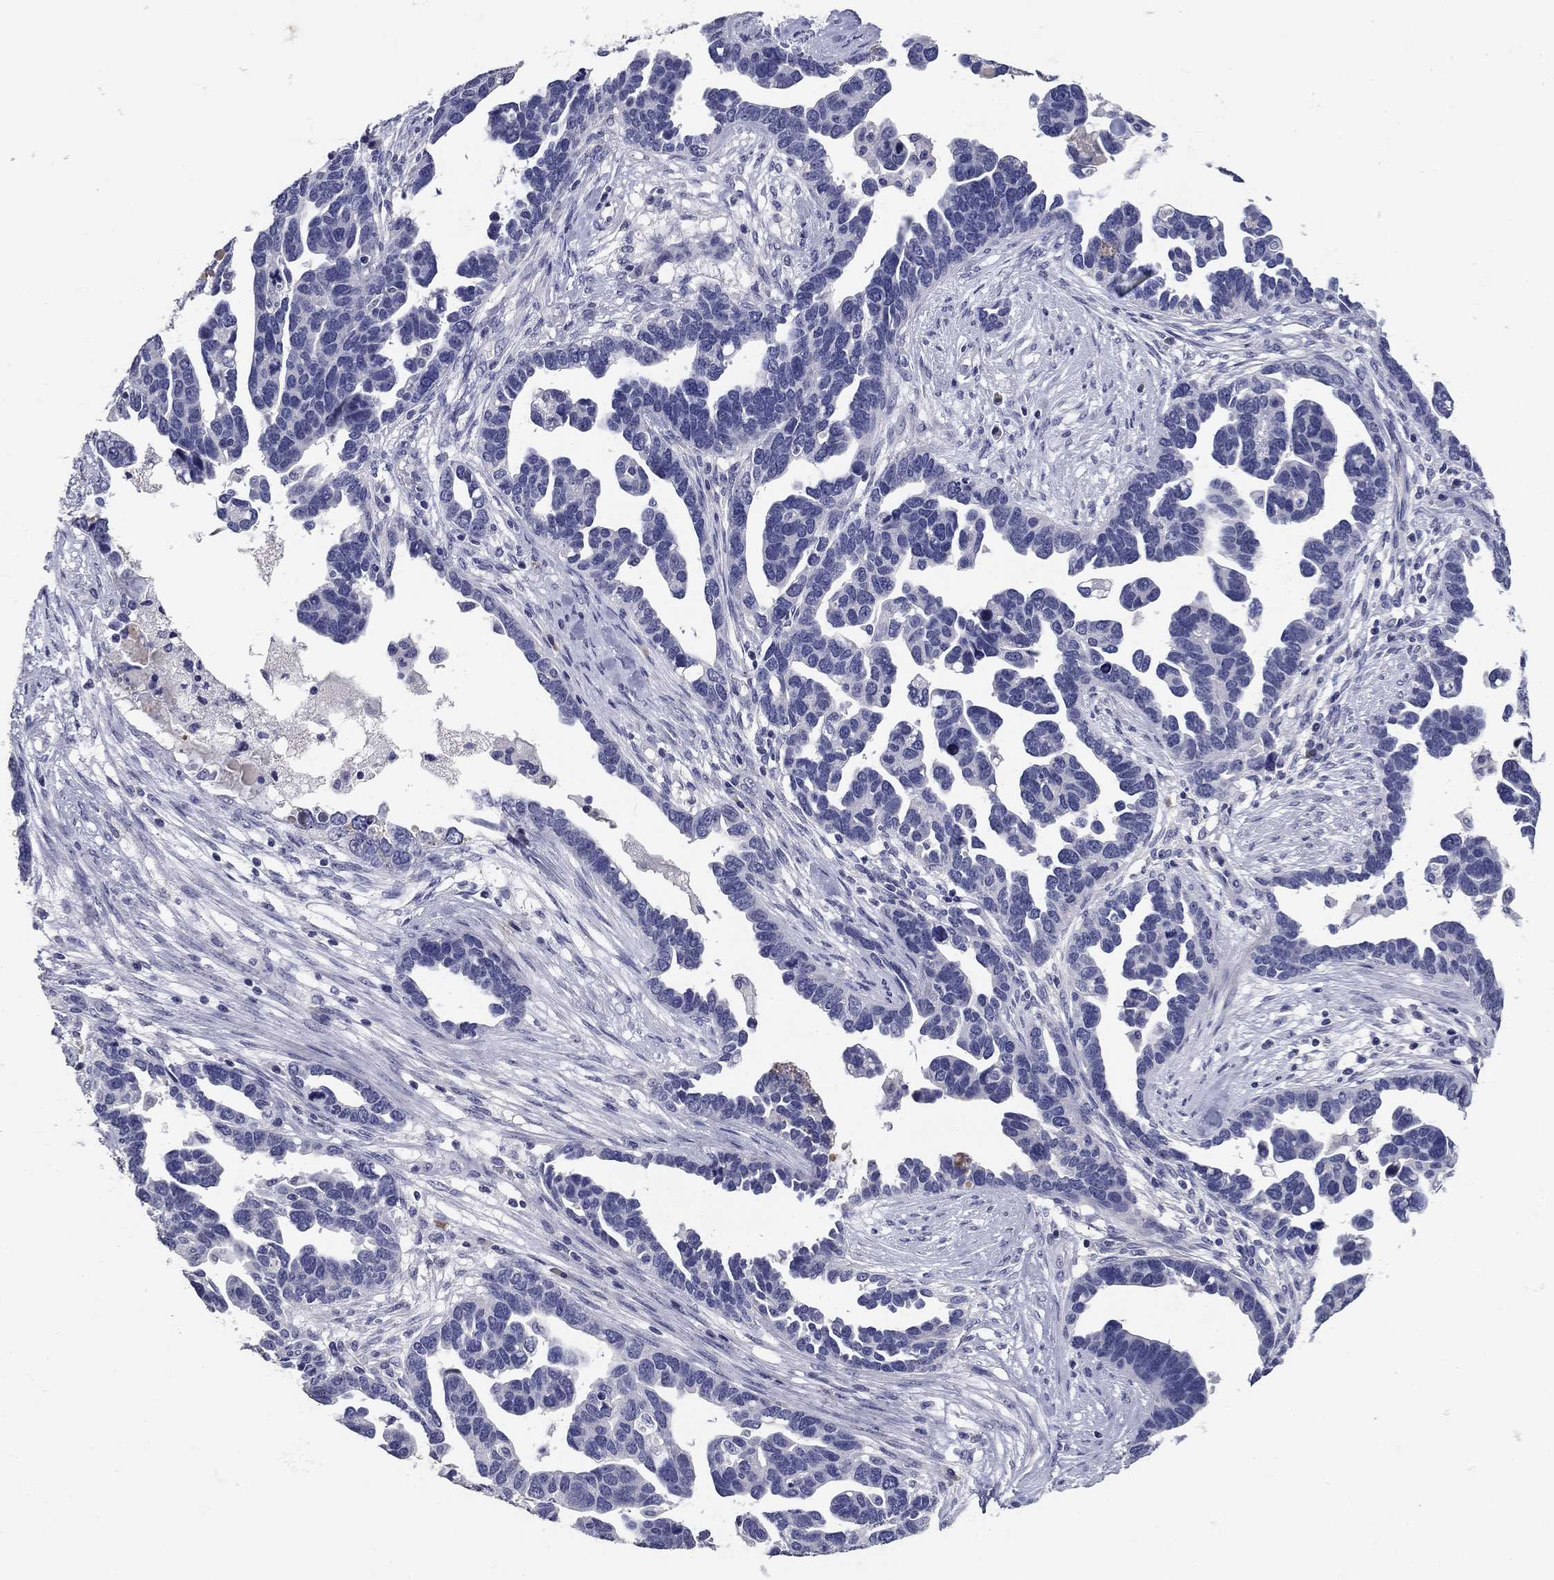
{"staining": {"intensity": "negative", "quantity": "none", "location": "none"}, "tissue": "ovarian cancer", "cell_type": "Tumor cells", "image_type": "cancer", "snomed": [{"axis": "morphology", "description": "Cystadenocarcinoma, serous, NOS"}, {"axis": "topography", "description": "Ovary"}], "caption": "Immunohistochemical staining of human ovarian serous cystadenocarcinoma exhibits no significant expression in tumor cells.", "gene": "POMC", "patient": {"sex": "female", "age": 54}}